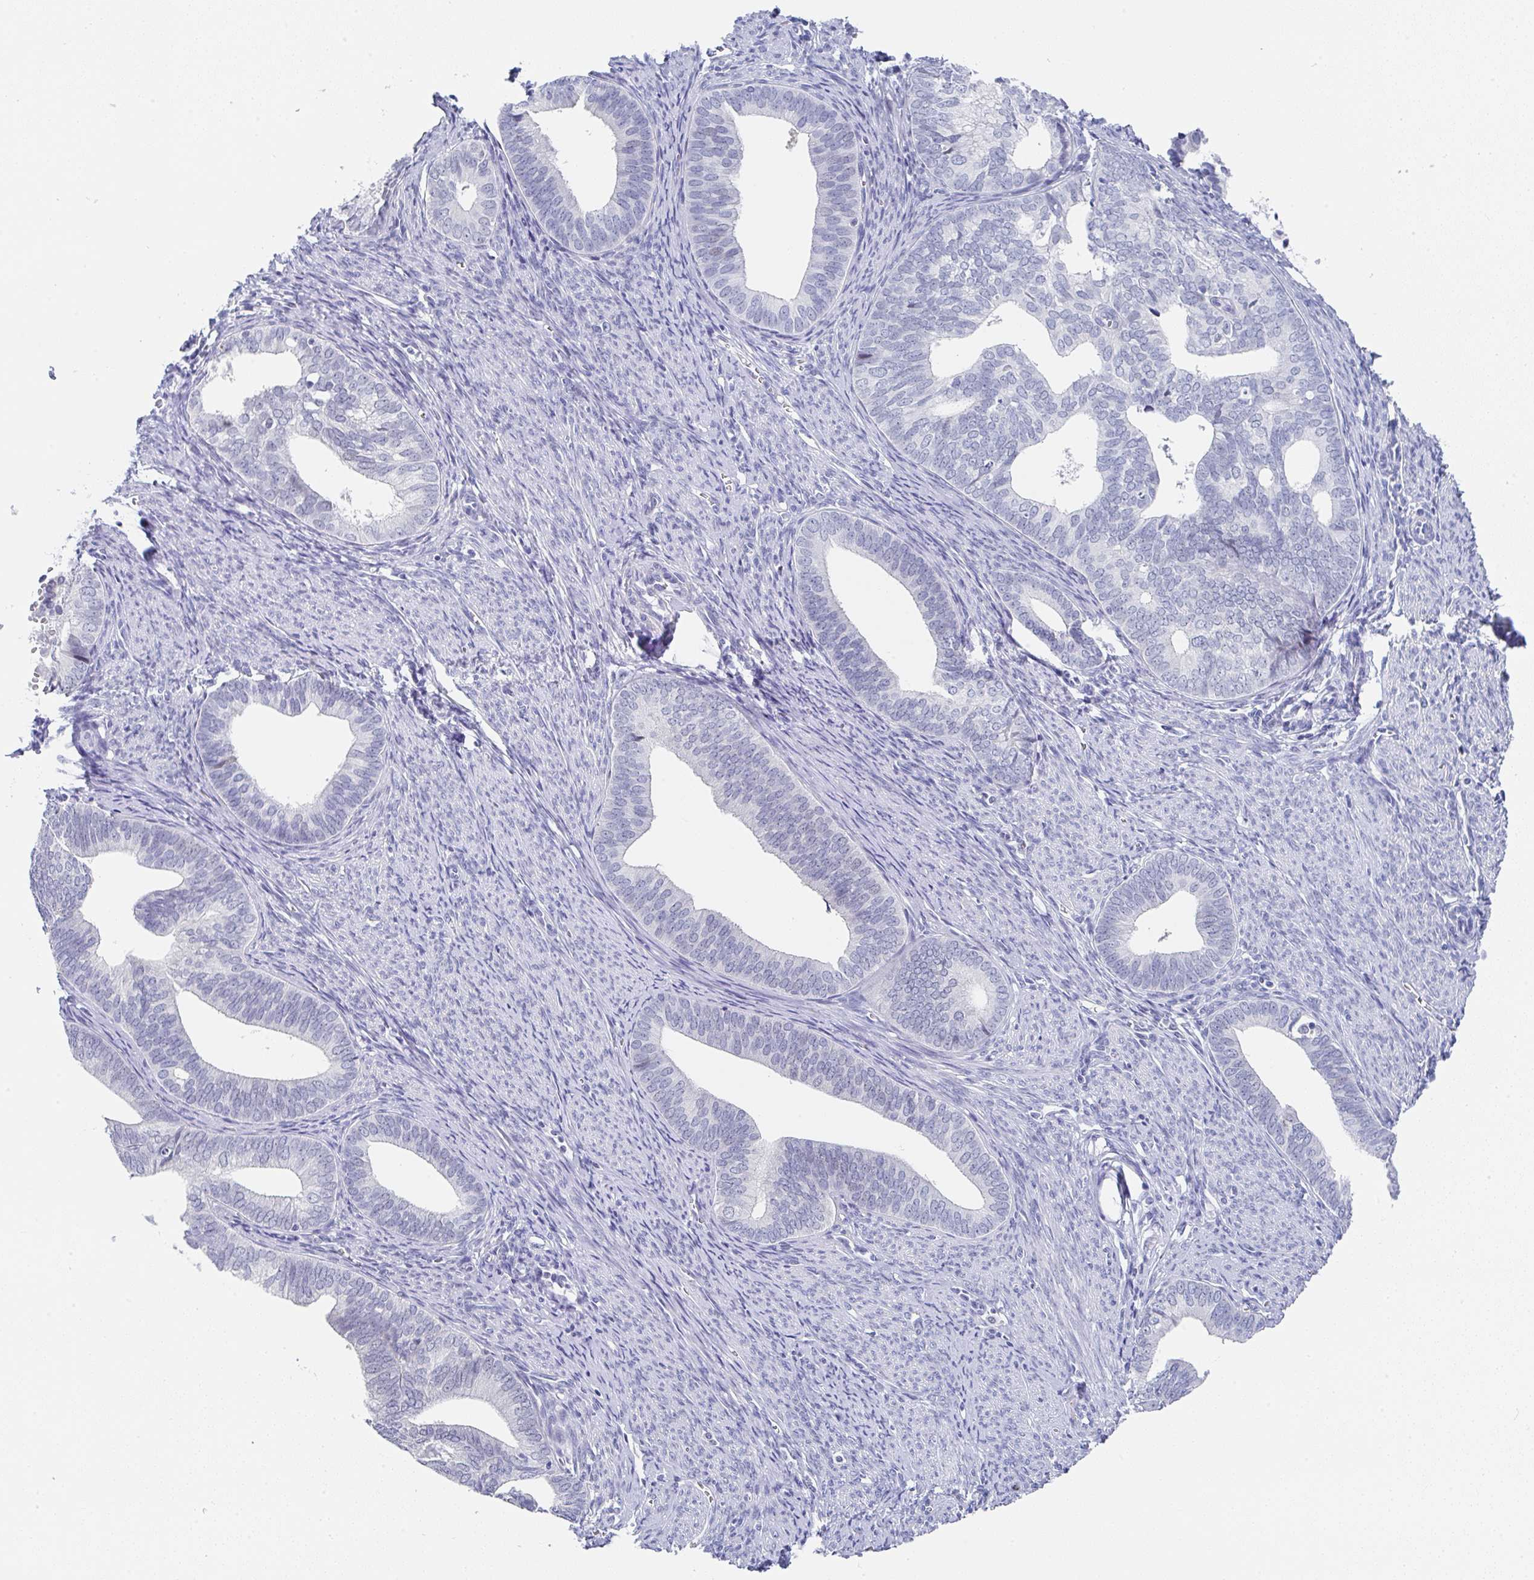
{"staining": {"intensity": "negative", "quantity": "none", "location": "none"}, "tissue": "endometrial cancer", "cell_type": "Tumor cells", "image_type": "cancer", "snomed": [{"axis": "morphology", "description": "Adenocarcinoma, NOS"}, {"axis": "topography", "description": "Endometrium"}], "caption": "This is a micrograph of immunohistochemistry (IHC) staining of endometrial adenocarcinoma, which shows no staining in tumor cells.", "gene": "TNFRSF8", "patient": {"sex": "female", "age": 75}}